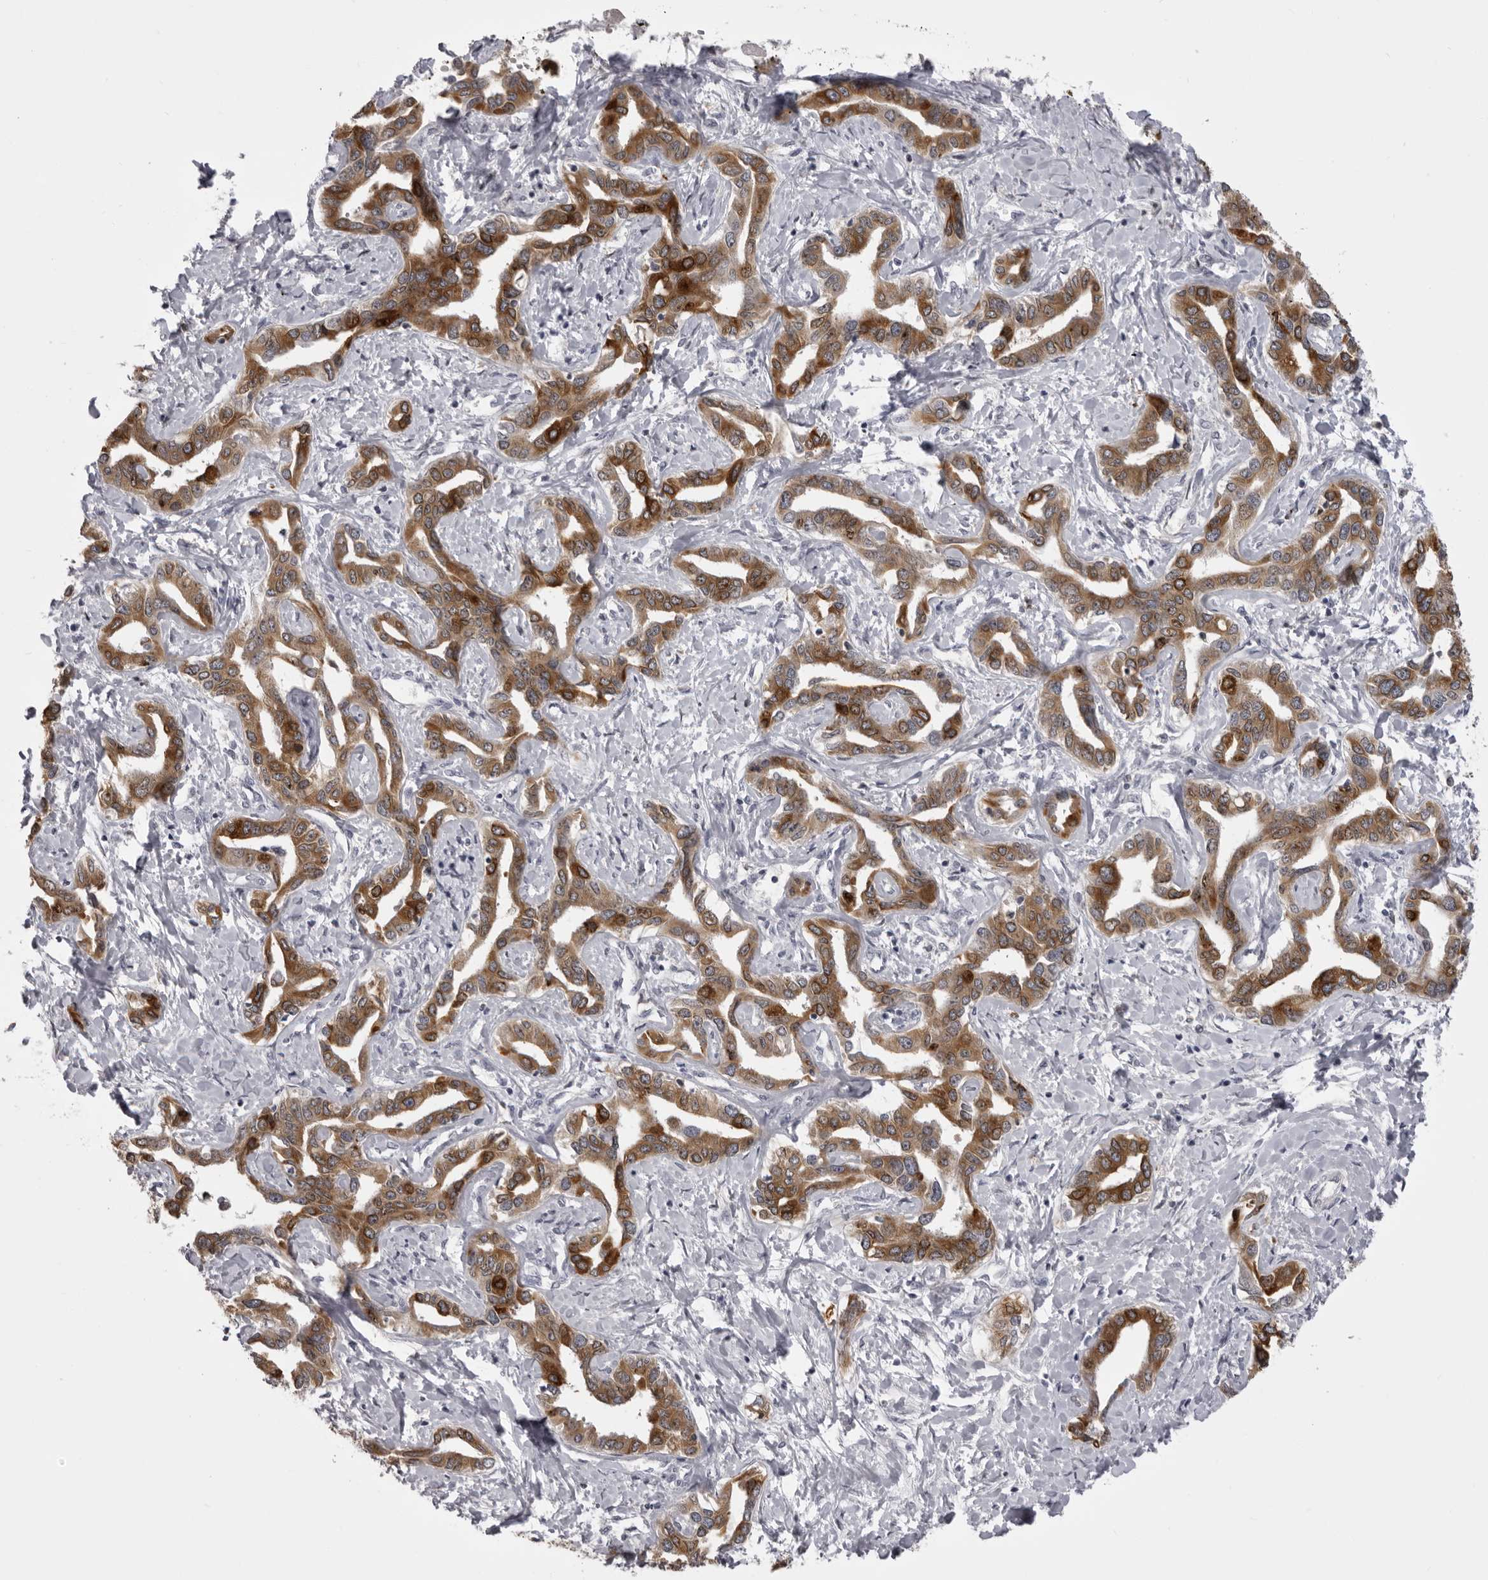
{"staining": {"intensity": "strong", "quantity": "25%-75%", "location": "cytoplasmic/membranous"}, "tissue": "liver cancer", "cell_type": "Tumor cells", "image_type": "cancer", "snomed": [{"axis": "morphology", "description": "Cholangiocarcinoma"}, {"axis": "topography", "description": "Liver"}], "caption": "The image reveals immunohistochemical staining of liver cancer (cholangiocarcinoma). There is strong cytoplasmic/membranous positivity is appreciated in about 25%-75% of tumor cells.", "gene": "NCEH1", "patient": {"sex": "male", "age": 59}}